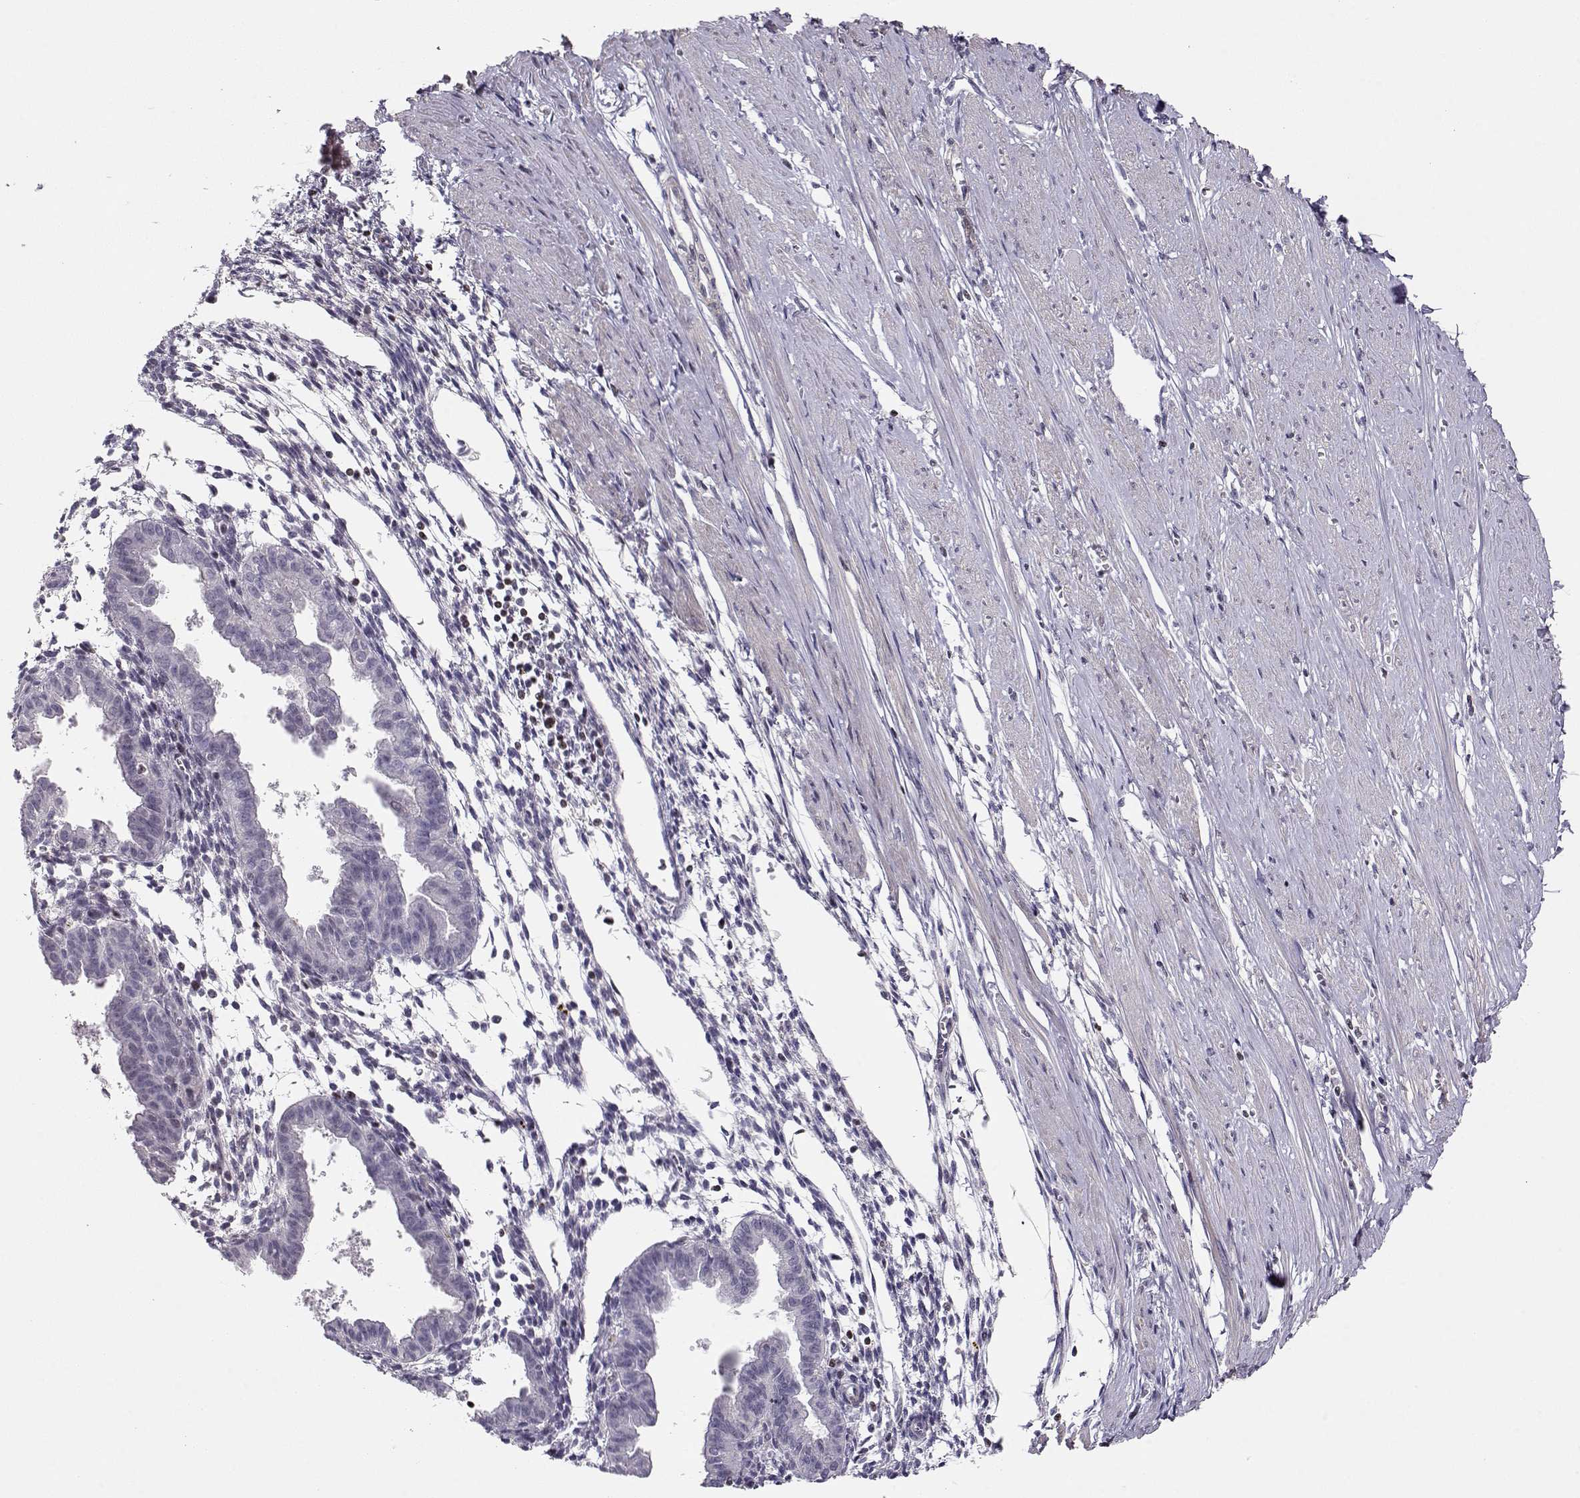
{"staining": {"intensity": "negative", "quantity": "none", "location": "none"}, "tissue": "endometrium", "cell_type": "Cells in endometrial stroma", "image_type": "normal", "snomed": [{"axis": "morphology", "description": "Normal tissue, NOS"}, {"axis": "topography", "description": "Endometrium"}], "caption": "Cells in endometrial stroma are negative for protein expression in benign human endometrium. (DAB (3,3'-diaminobenzidine) IHC with hematoxylin counter stain).", "gene": "CRX", "patient": {"sex": "female", "age": 37}}